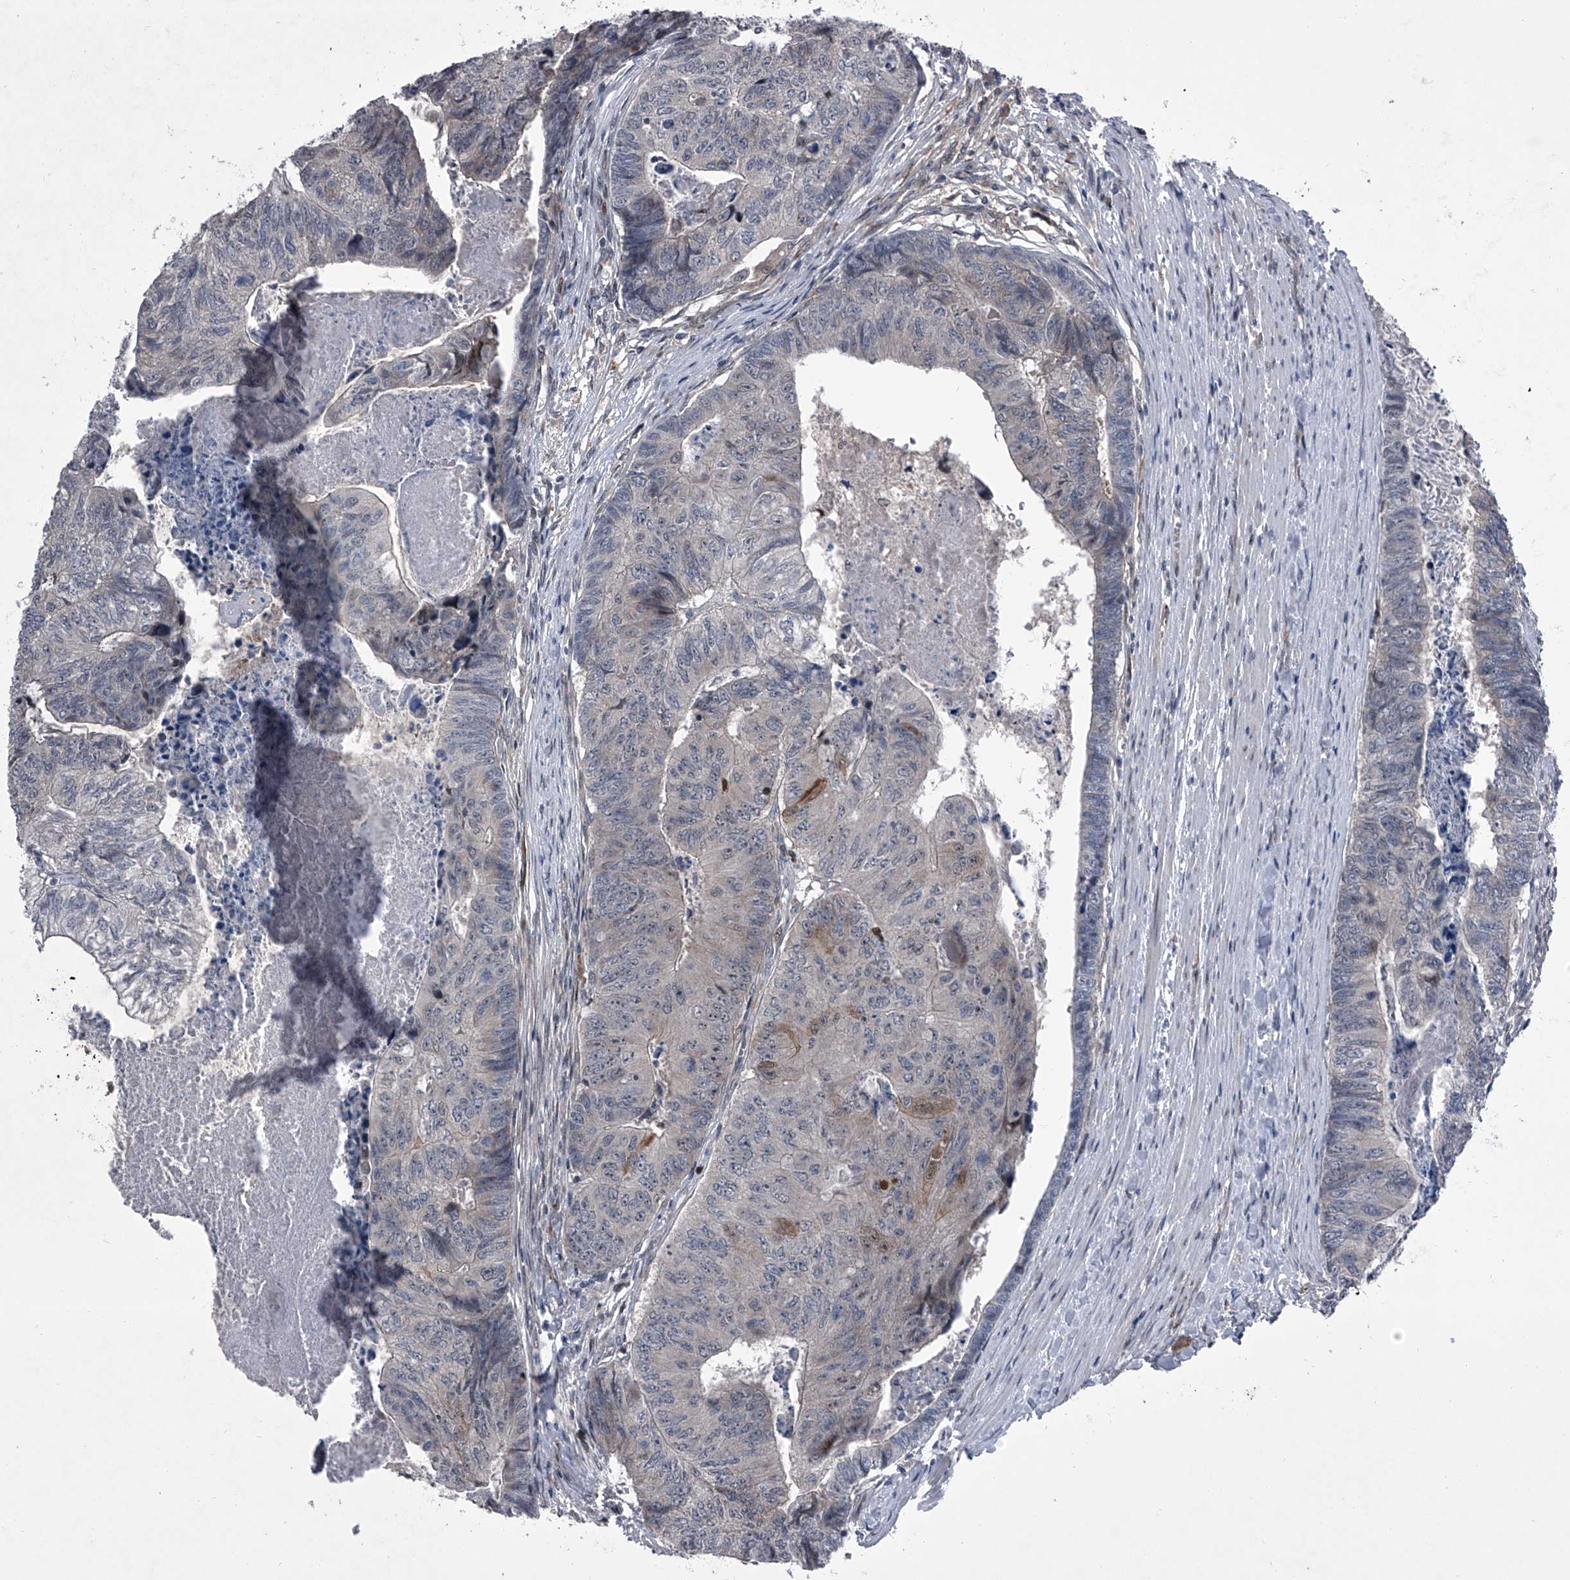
{"staining": {"intensity": "negative", "quantity": "none", "location": "none"}, "tissue": "colorectal cancer", "cell_type": "Tumor cells", "image_type": "cancer", "snomed": [{"axis": "morphology", "description": "Adenocarcinoma, NOS"}, {"axis": "topography", "description": "Colon"}], "caption": "Immunohistochemistry micrograph of neoplastic tissue: colorectal cancer stained with DAB demonstrates no significant protein staining in tumor cells.", "gene": "ELK4", "patient": {"sex": "female", "age": 67}}